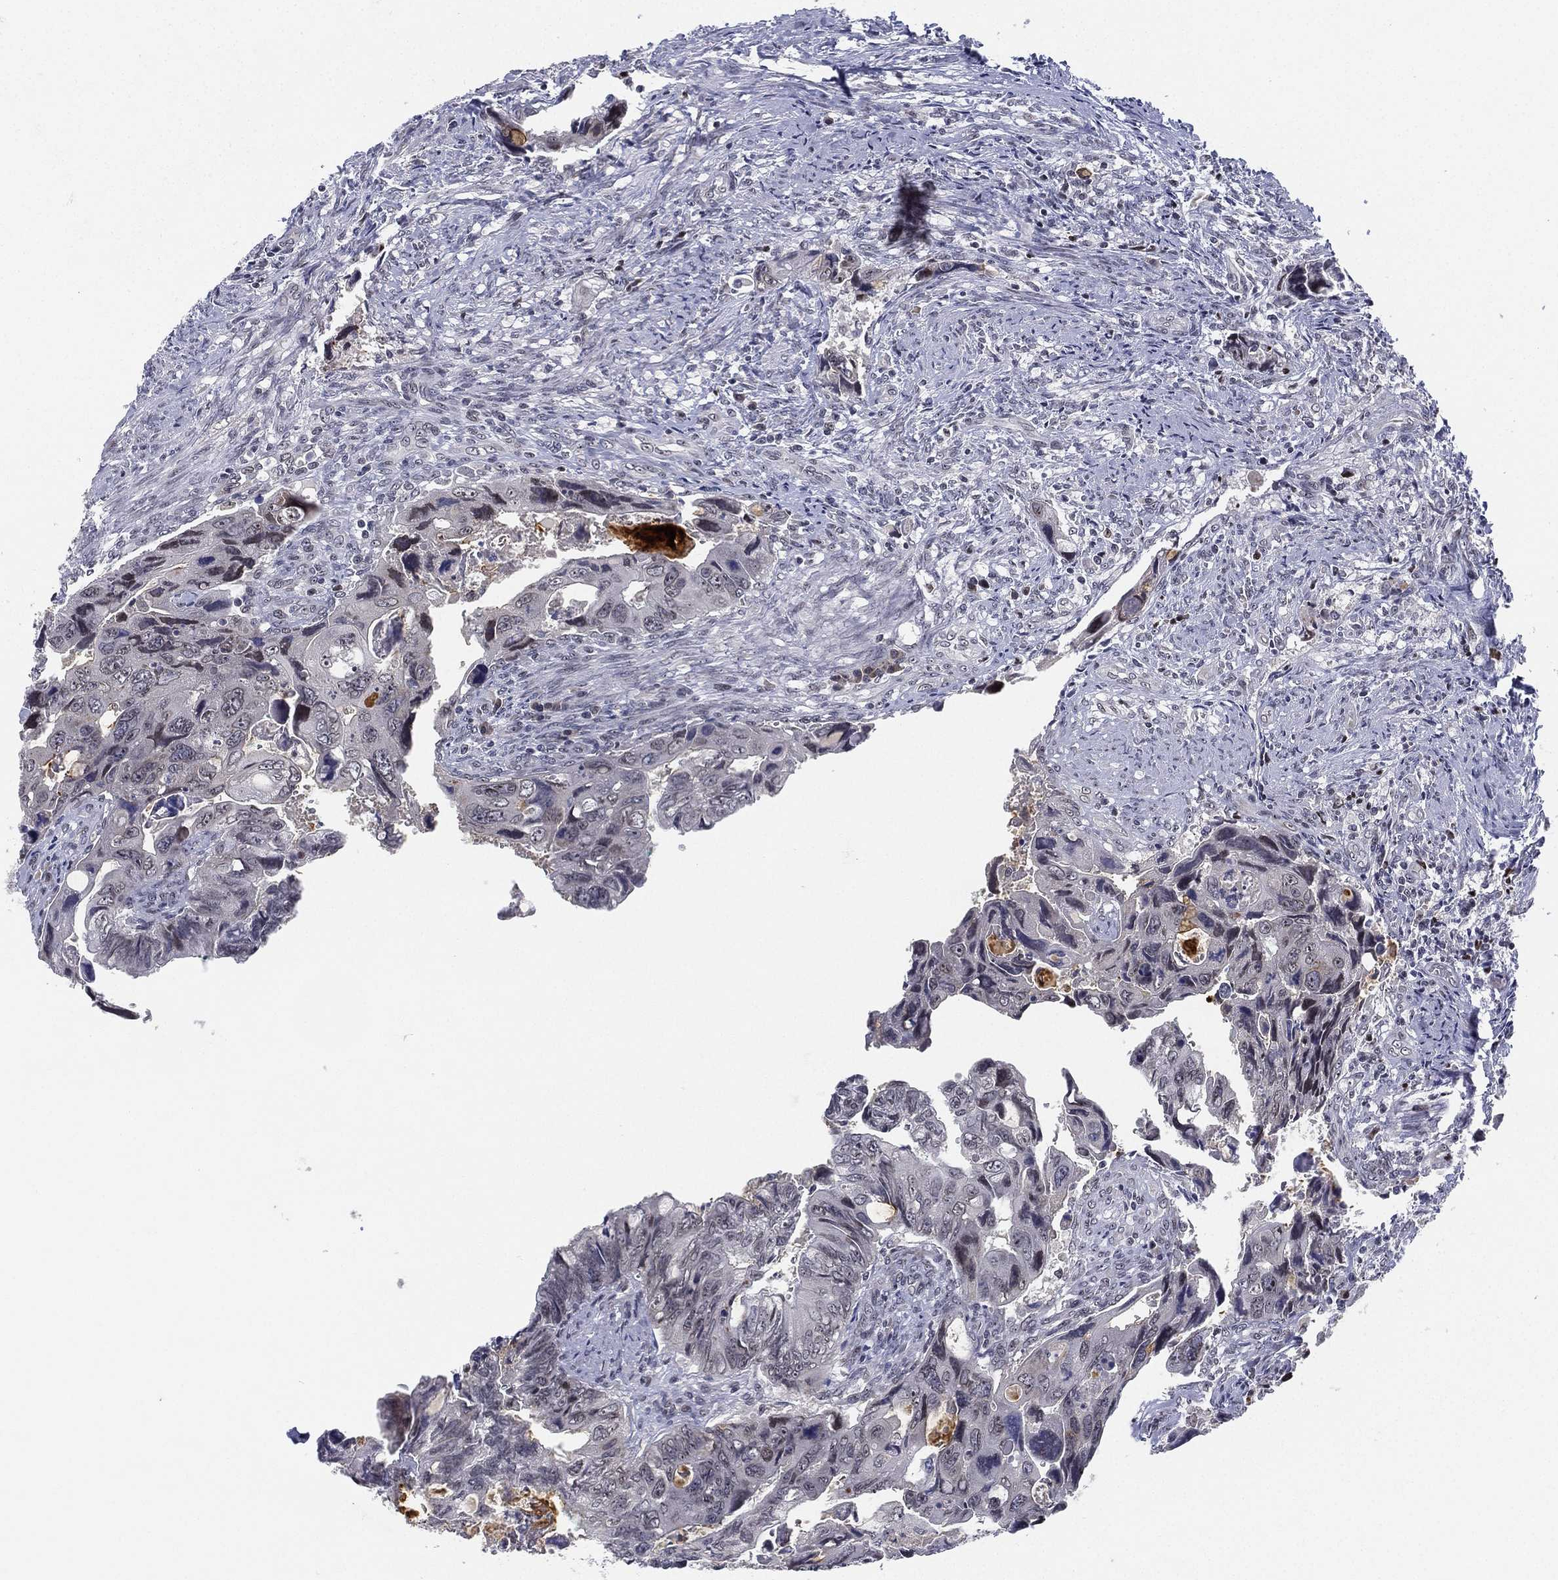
{"staining": {"intensity": "negative", "quantity": "none", "location": "none"}, "tissue": "colorectal cancer", "cell_type": "Tumor cells", "image_type": "cancer", "snomed": [{"axis": "morphology", "description": "Adenocarcinoma, NOS"}, {"axis": "topography", "description": "Rectum"}], "caption": "This micrograph is of colorectal adenocarcinoma stained with immunohistochemistry (IHC) to label a protein in brown with the nuclei are counter-stained blue. There is no expression in tumor cells.", "gene": "MS4A8", "patient": {"sex": "male", "age": 62}}